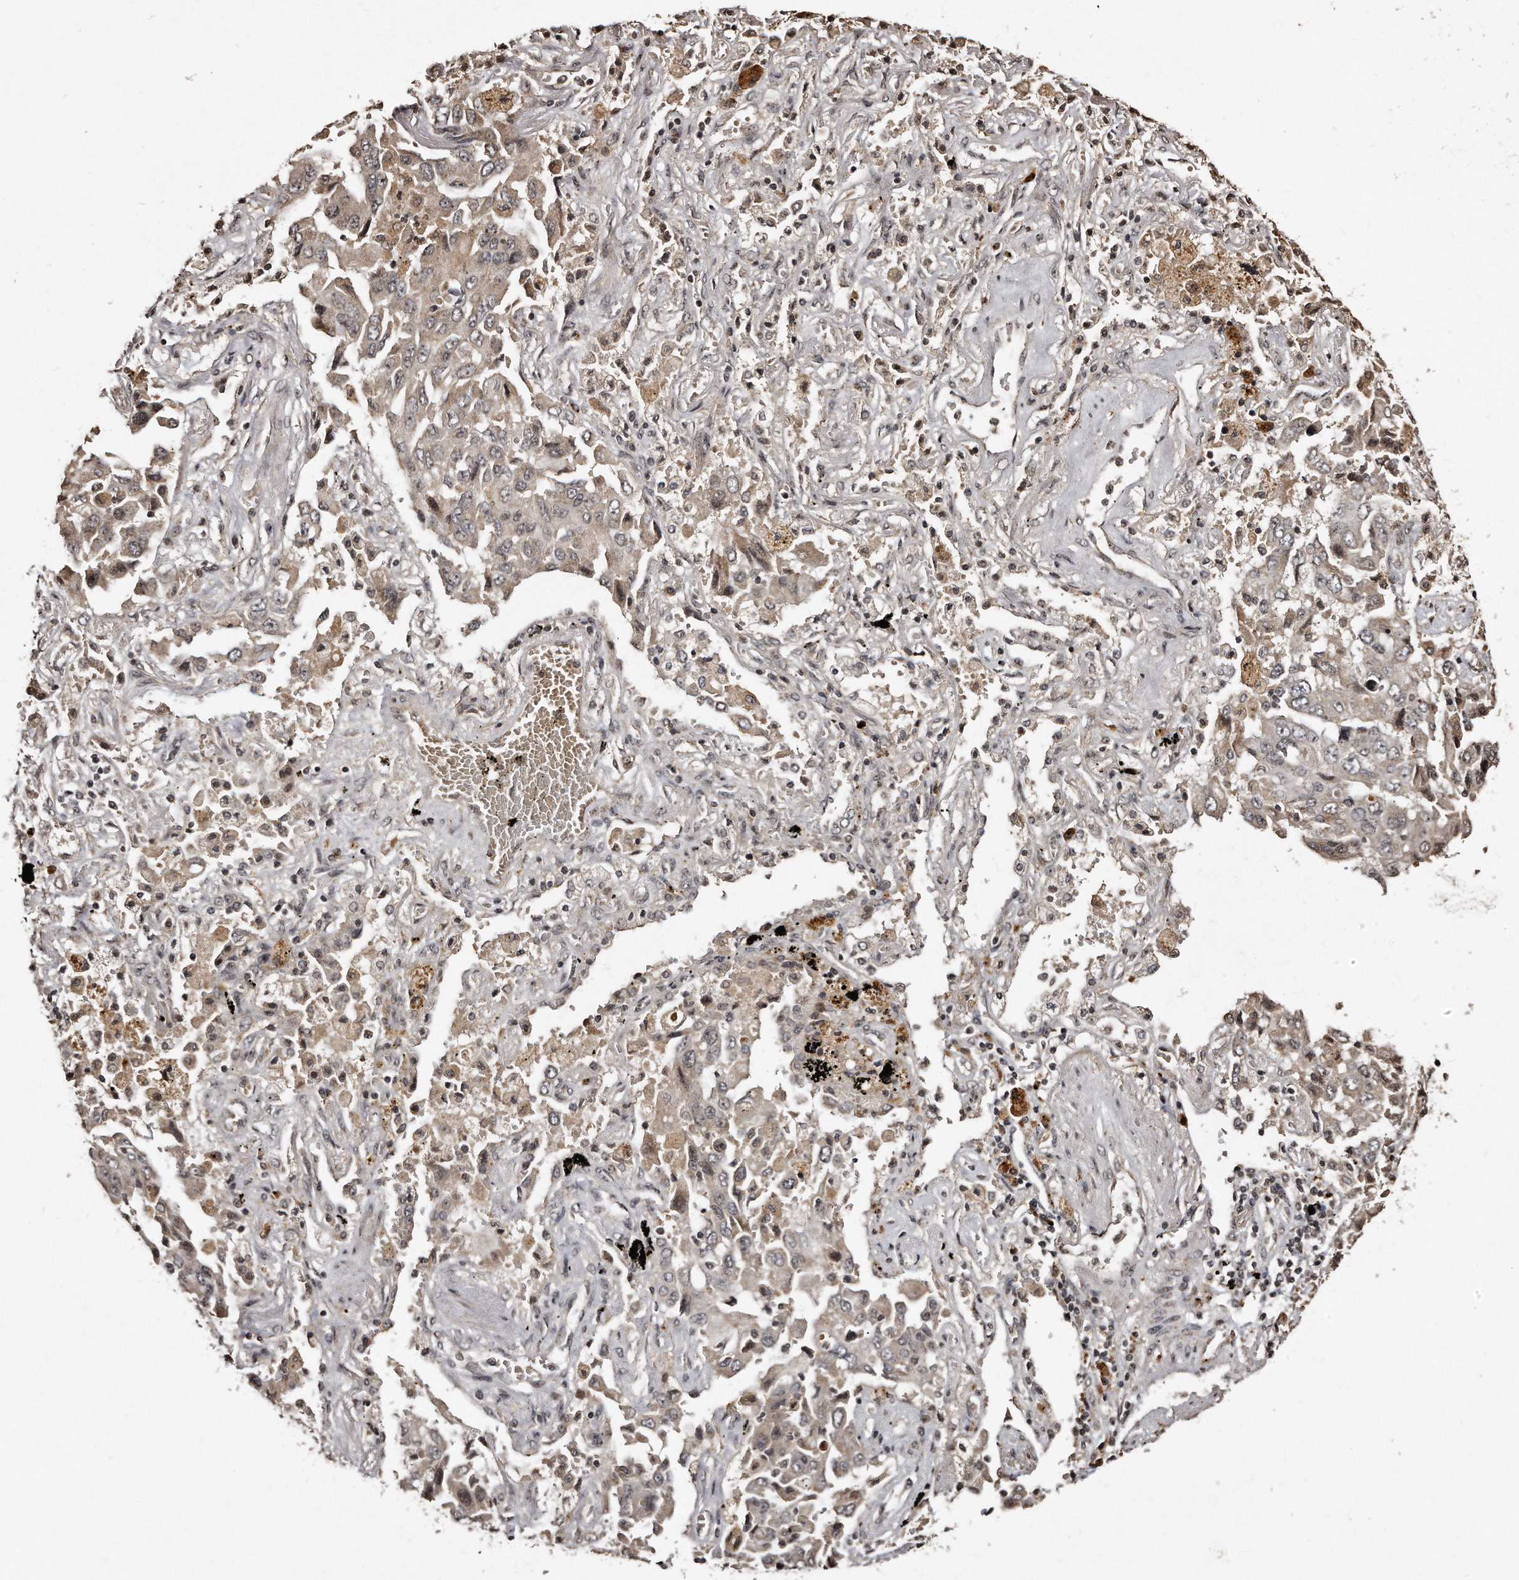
{"staining": {"intensity": "weak", "quantity": ">75%", "location": "cytoplasmic/membranous"}, "tissue": "lung cancer", "cell_type": "Tumor cells", "image_type": "cancer", "snomed": [{"axis": "morphology", "description": "Adenocarcinoma, NOS"}, {"axis": "topography", "description": "Lung"}], "caption": "Adenocarcinoma (lung) stained for a protein (brown) shows weak cytoplasmic/membranous positive expression in about >75% of tumor cells.", "gene": "TSHR", "patient": {"sex": "female", "age": 65}}